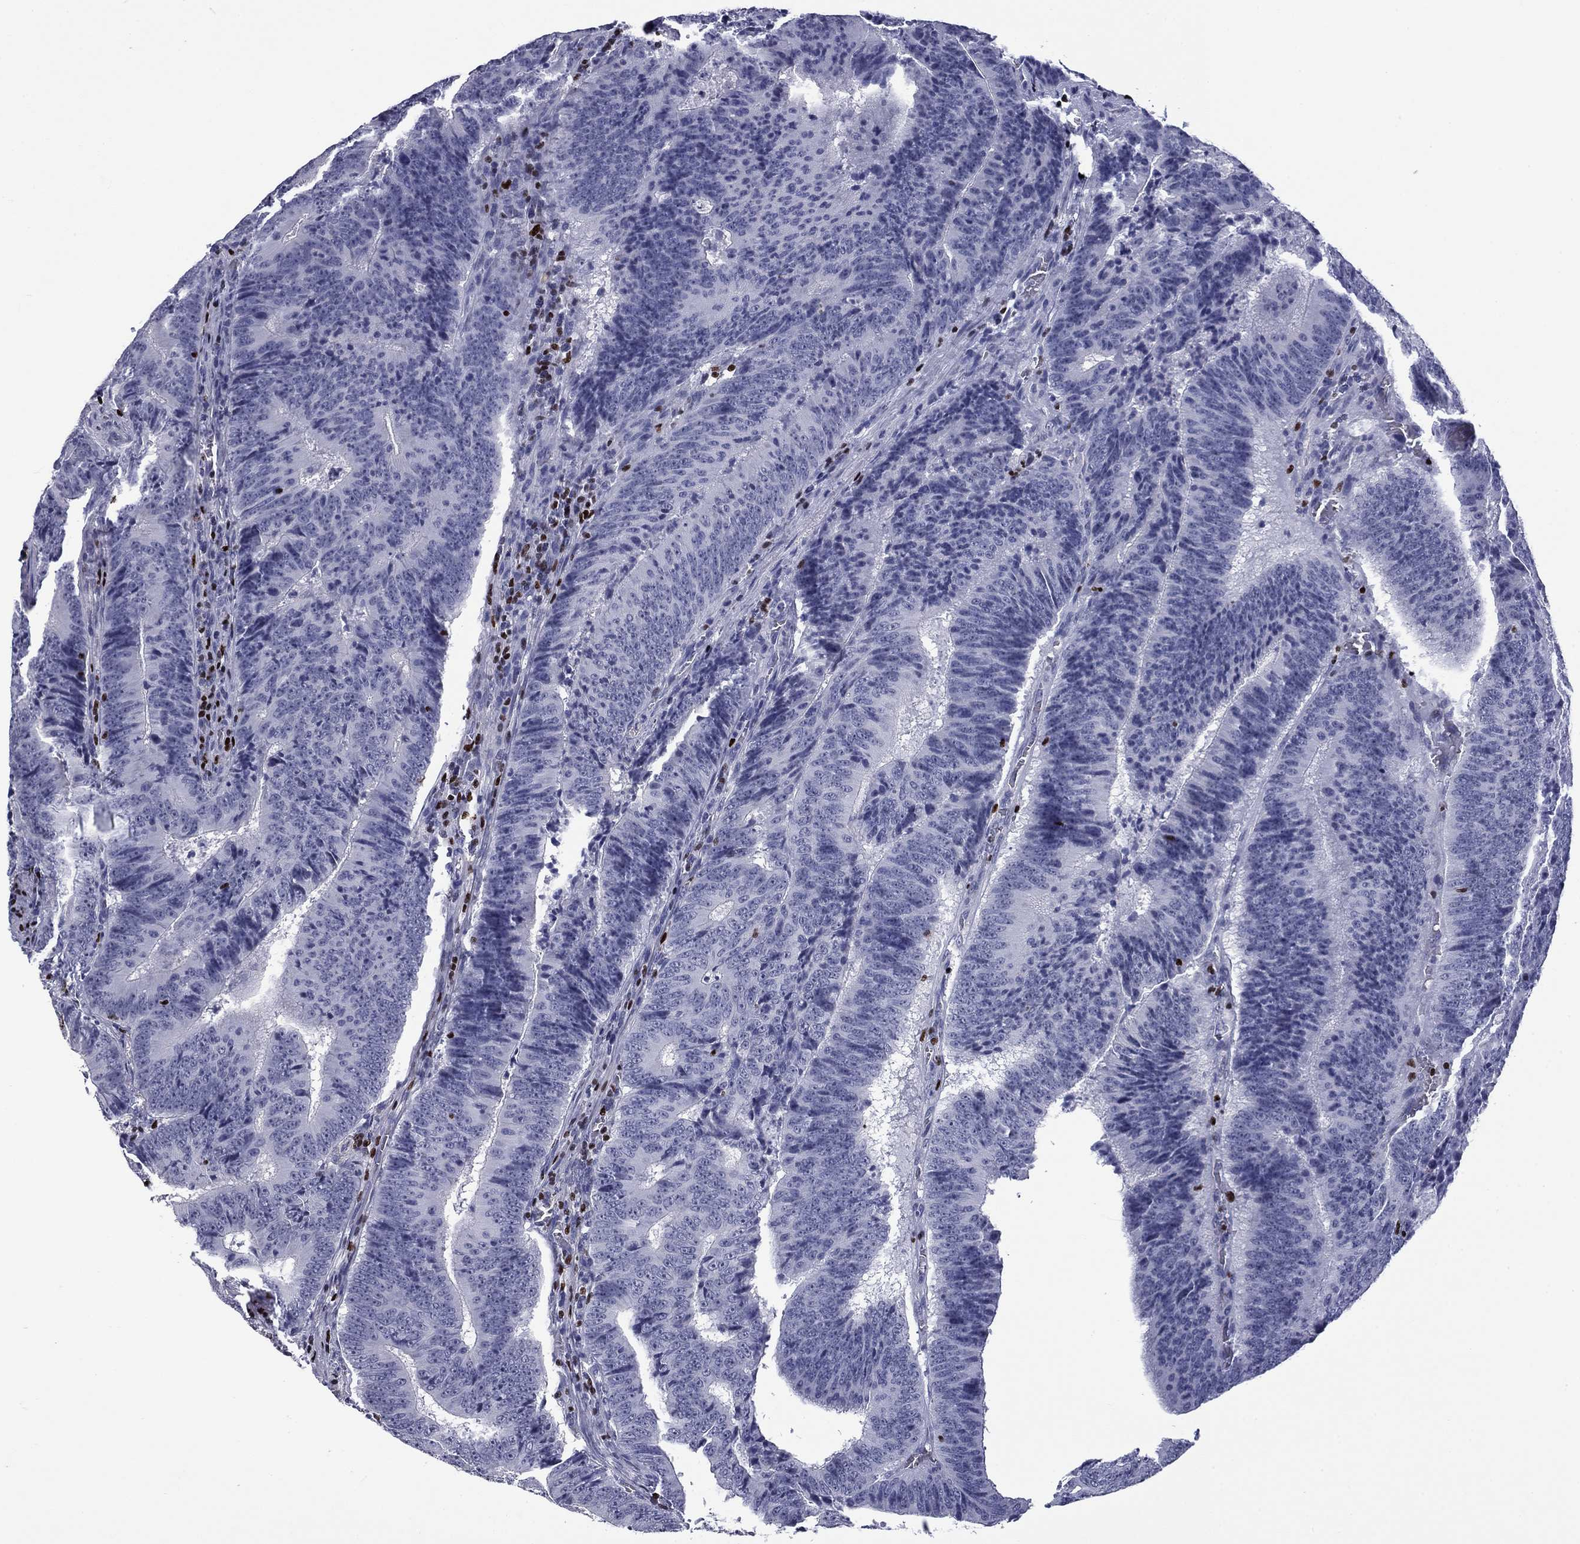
{"staining": {"intensity": "negative", "quantity": "none", "location": "none"}, "tissue": "colorectal cancer", "cell_type": "Tumor cells", "image_type": "cancer", "snomed": [{"axis": "morphology", "description": "Adenocarcinoma, NOS"}, {"axis": "topography", "description": "Colon"}], "caption": "A high-resolution photomicrograph shows IHC staining of colorectal cancer (adenocarcinoma), which exhibits no significant staining in tumor cells.", "gene": "IKZF3", "patient": {"sex": "female", "age": 82}}